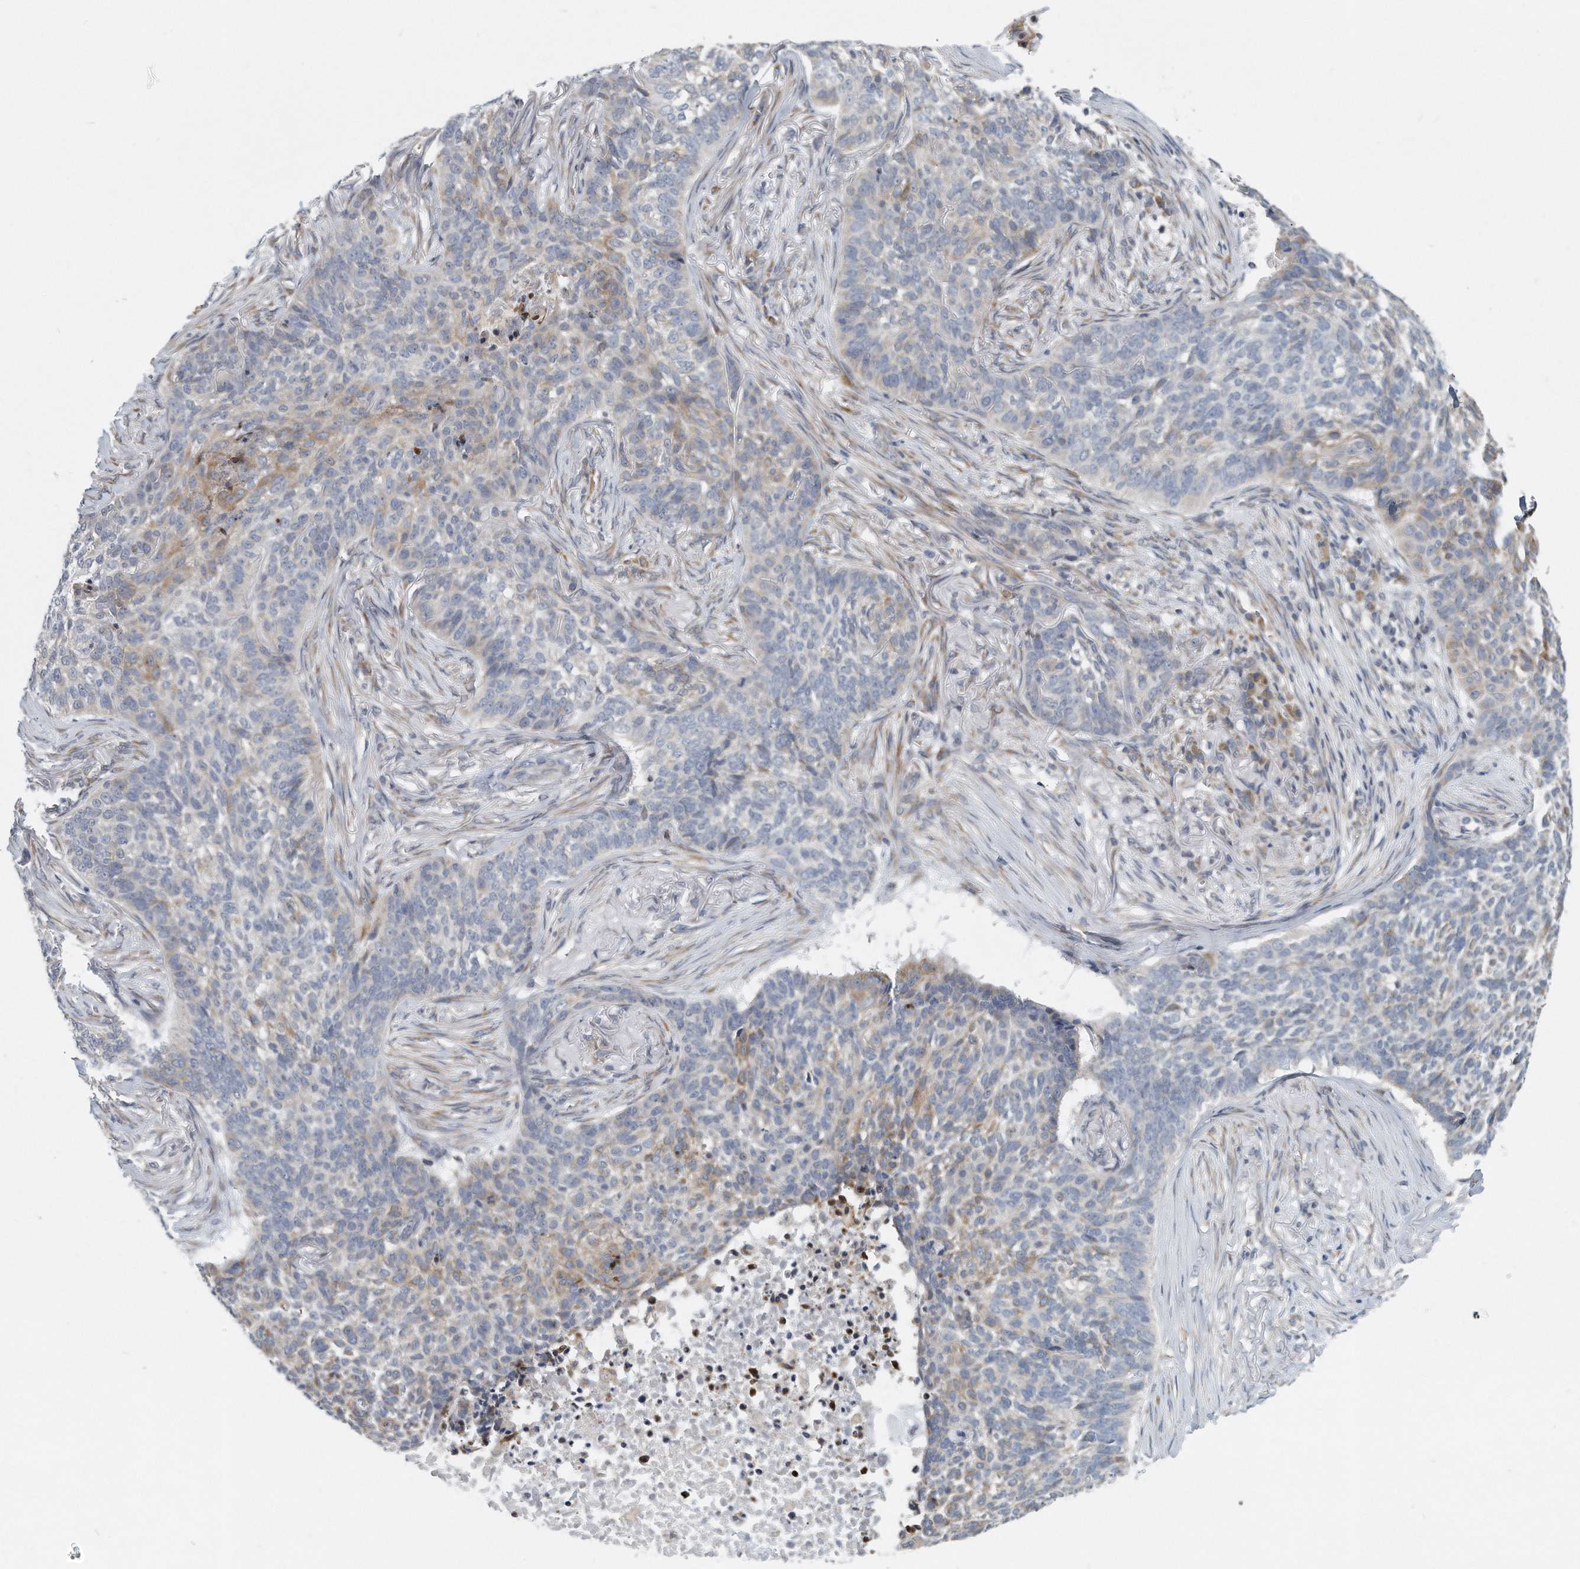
{"staining": {"intensity": "moderate", "quantity": "<25%", "location": "cytoplasmic/membranous"}, "tissue": "skin cancer", "cell_type": "Tumor cells", "image_type": "cancer", "snomed": [{"axis": "morphology", "description": "Basal cell carcinoma"}, {"axis": "topography", "description": "Skin"}], "caption": "This histopathology image reveals IHC staining of human skin cancer, with low moderate cytoplasmic/membranous staining in approximately <25% of tumor cells.", "gene": "VLDLR", "patient": {"sex": "male", "age": 85}}